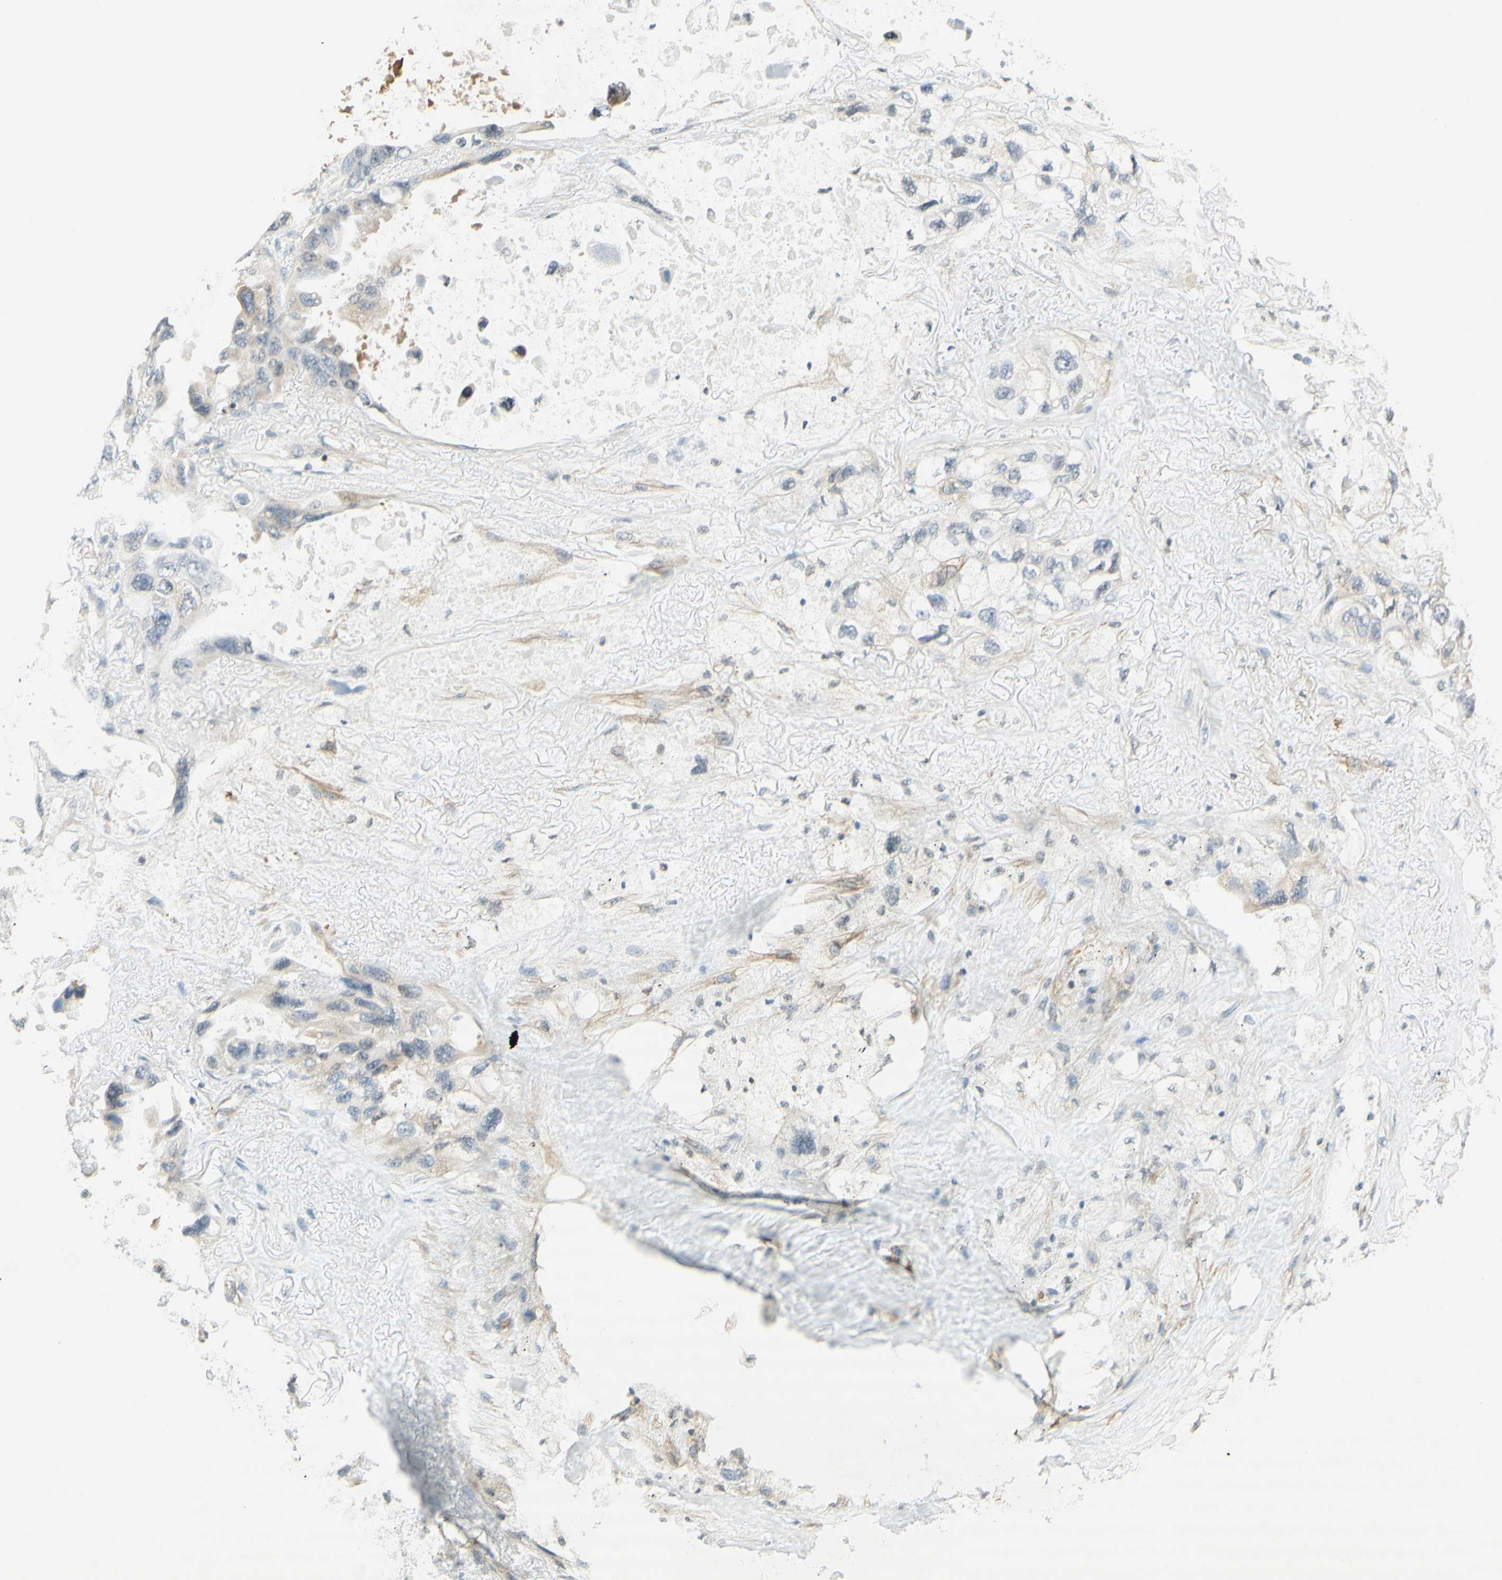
{"staining": {"intensity": "weak", "quantity": "<25%", "location": "cytoplasmic/membranous"}, "tissue": "lung cancer", "cell_type": "Tumor cells", "image_type": "cancer", "snomed": [{"axis": "morphology", "description": "Squamous cell carcinoma, NOS"}, {"axis": "topography", "description": "Lung"}], "caption": "High magnification brightfield microscopy of lung cancer (squamous cell carcinoma) stained with DAB (brown) and counterstained with hematoxylin (blue): tumor cells show no significant staining.", "gene": "MAP1B", "patient": {"sex": "female", "age": 73}}